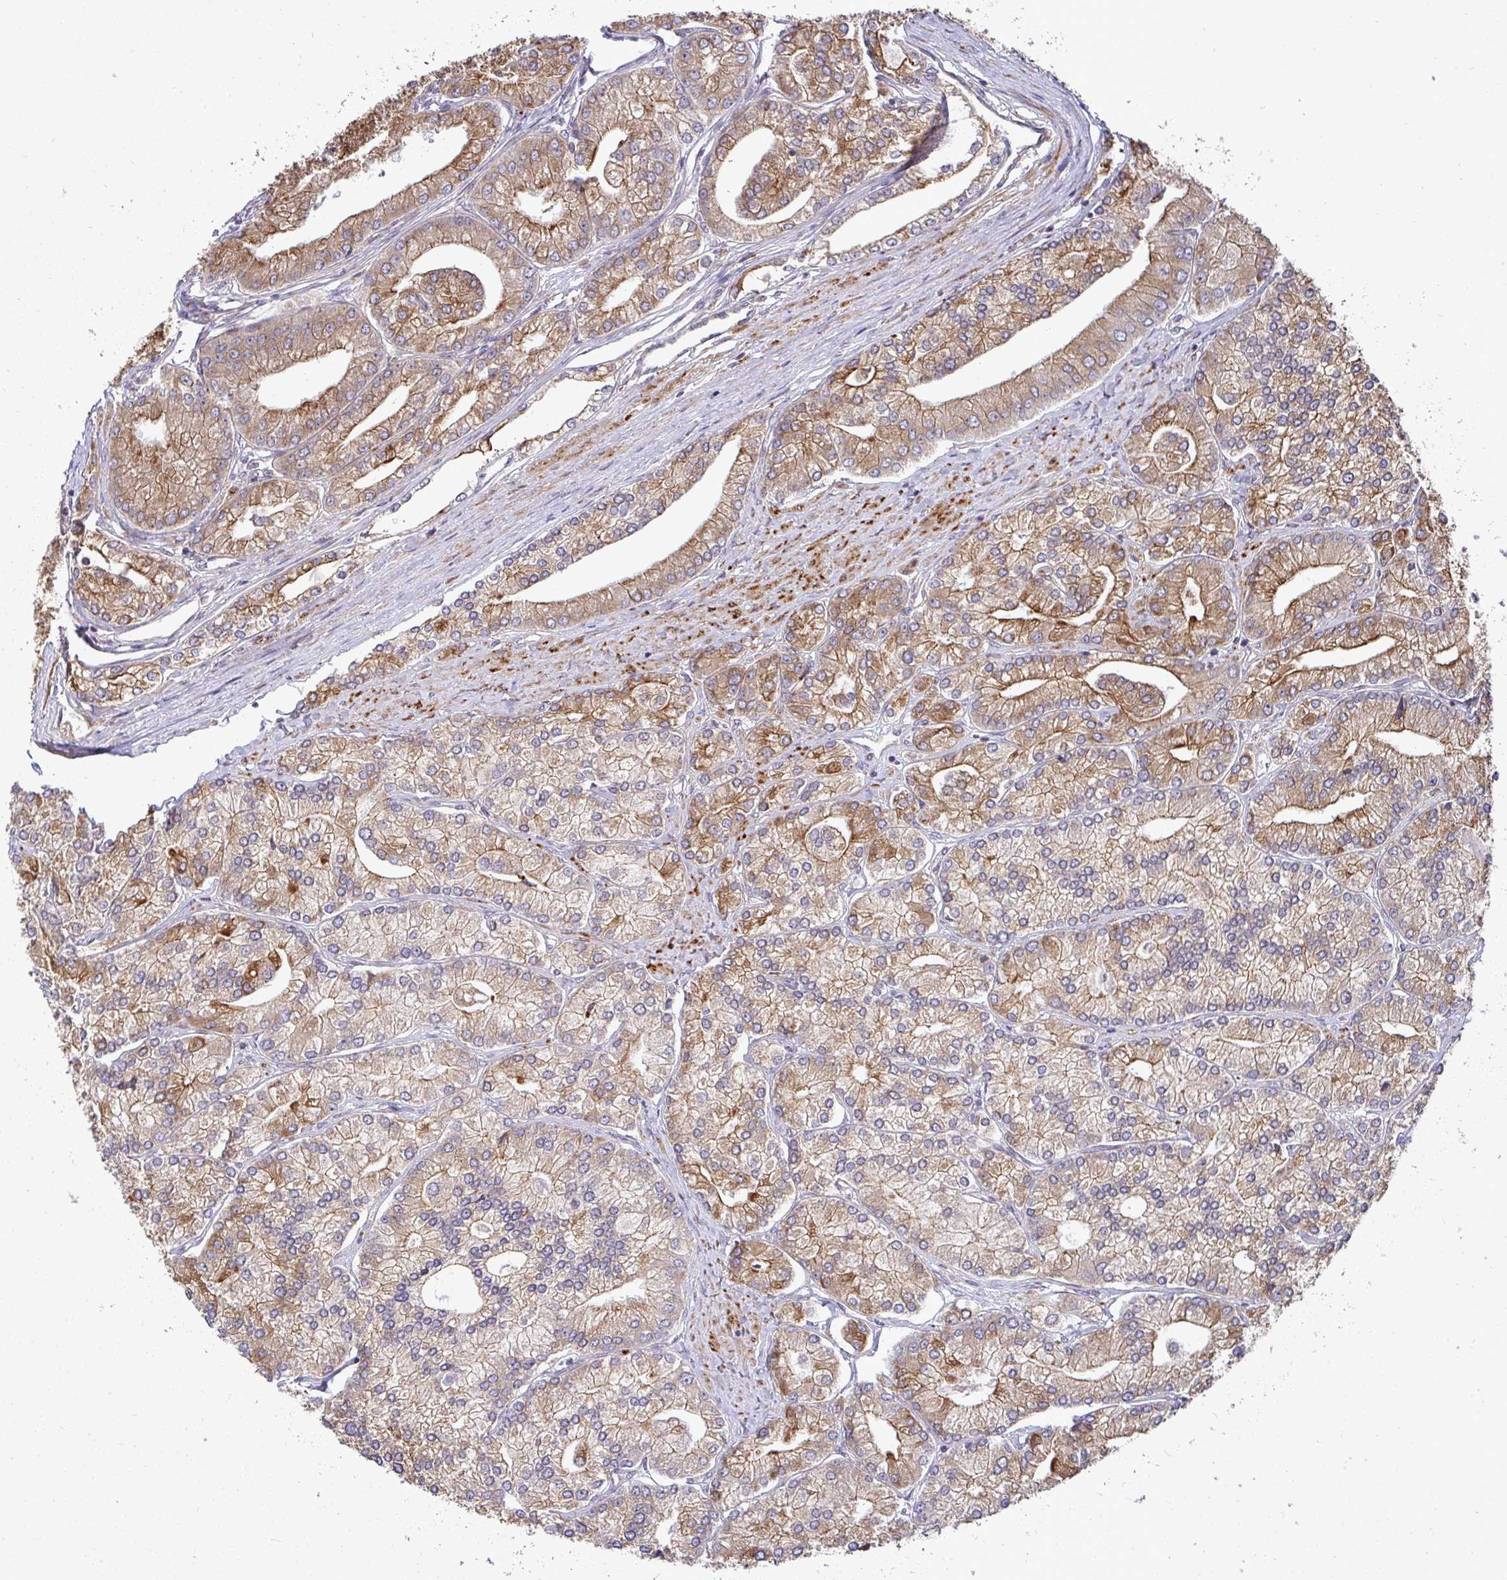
{"staining": {"intensity": "moderate", "quantity": ">75%", "location": "cytoplasmic/membranous"}, "tissue": "prostate cancer", "cell_type": "Tumor cells", "image_type": "cancer", "snomed": [{"axis": "morphology", "description": "Adenocarcinoma, High grade"}, {"axis": "topography", "description": "Prostate"}], "caption": "DAB immunohistochemical staining of human high-grade adenocarcinoma (prostate) demonstrates moderate cytoplasmic/membranous protein expression in approximately >75% of tumor cells. (IHC, brightfield microscopy, high magnification).", "gene": "TRIM44", "patient": {"sex": "male", "age": 61}}